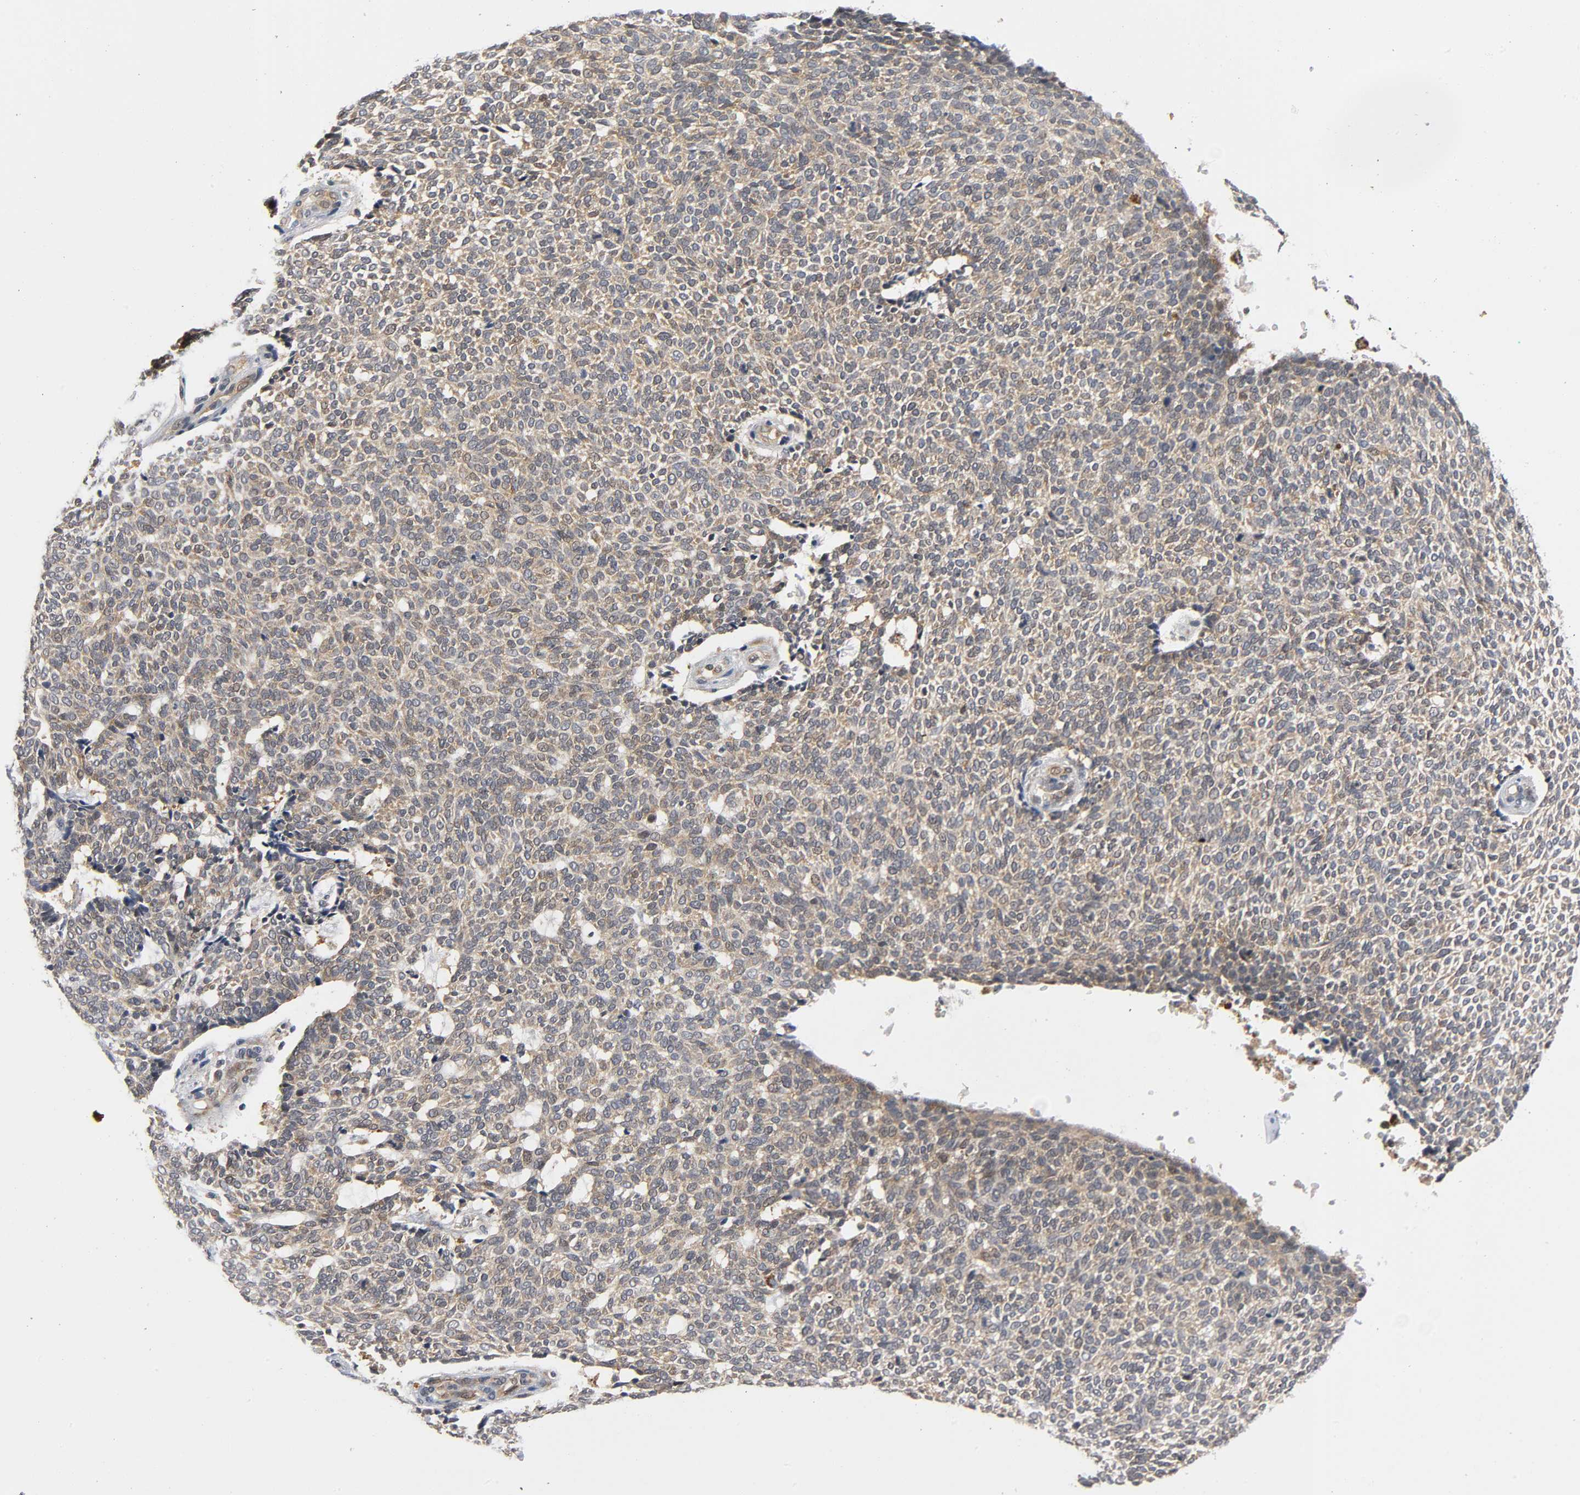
{"staining": {"intensity": "weak", "quantity": ">75%", "location": "cytoplasmic/membranous"}, "tissue": "skin cancer", "cell_type": "Tumor cells", "image_type": "cancer", "snomed": [{"axis": "morphology", "description": "Normal tissue, NOS"}, {"axis": "morphology", "description": "Basal cell carcinoma"}, {"axis": "topography", "description": "Skin"}], "caption": "Brown immunohistochemical staining in skin cancer (basal cell carcinoma) shows weak cytoplasmic/membranous staining in approximately >75% of tumor cells.", "gene": "MAPK8", "patient": {"sex": "male", "age": 87}}